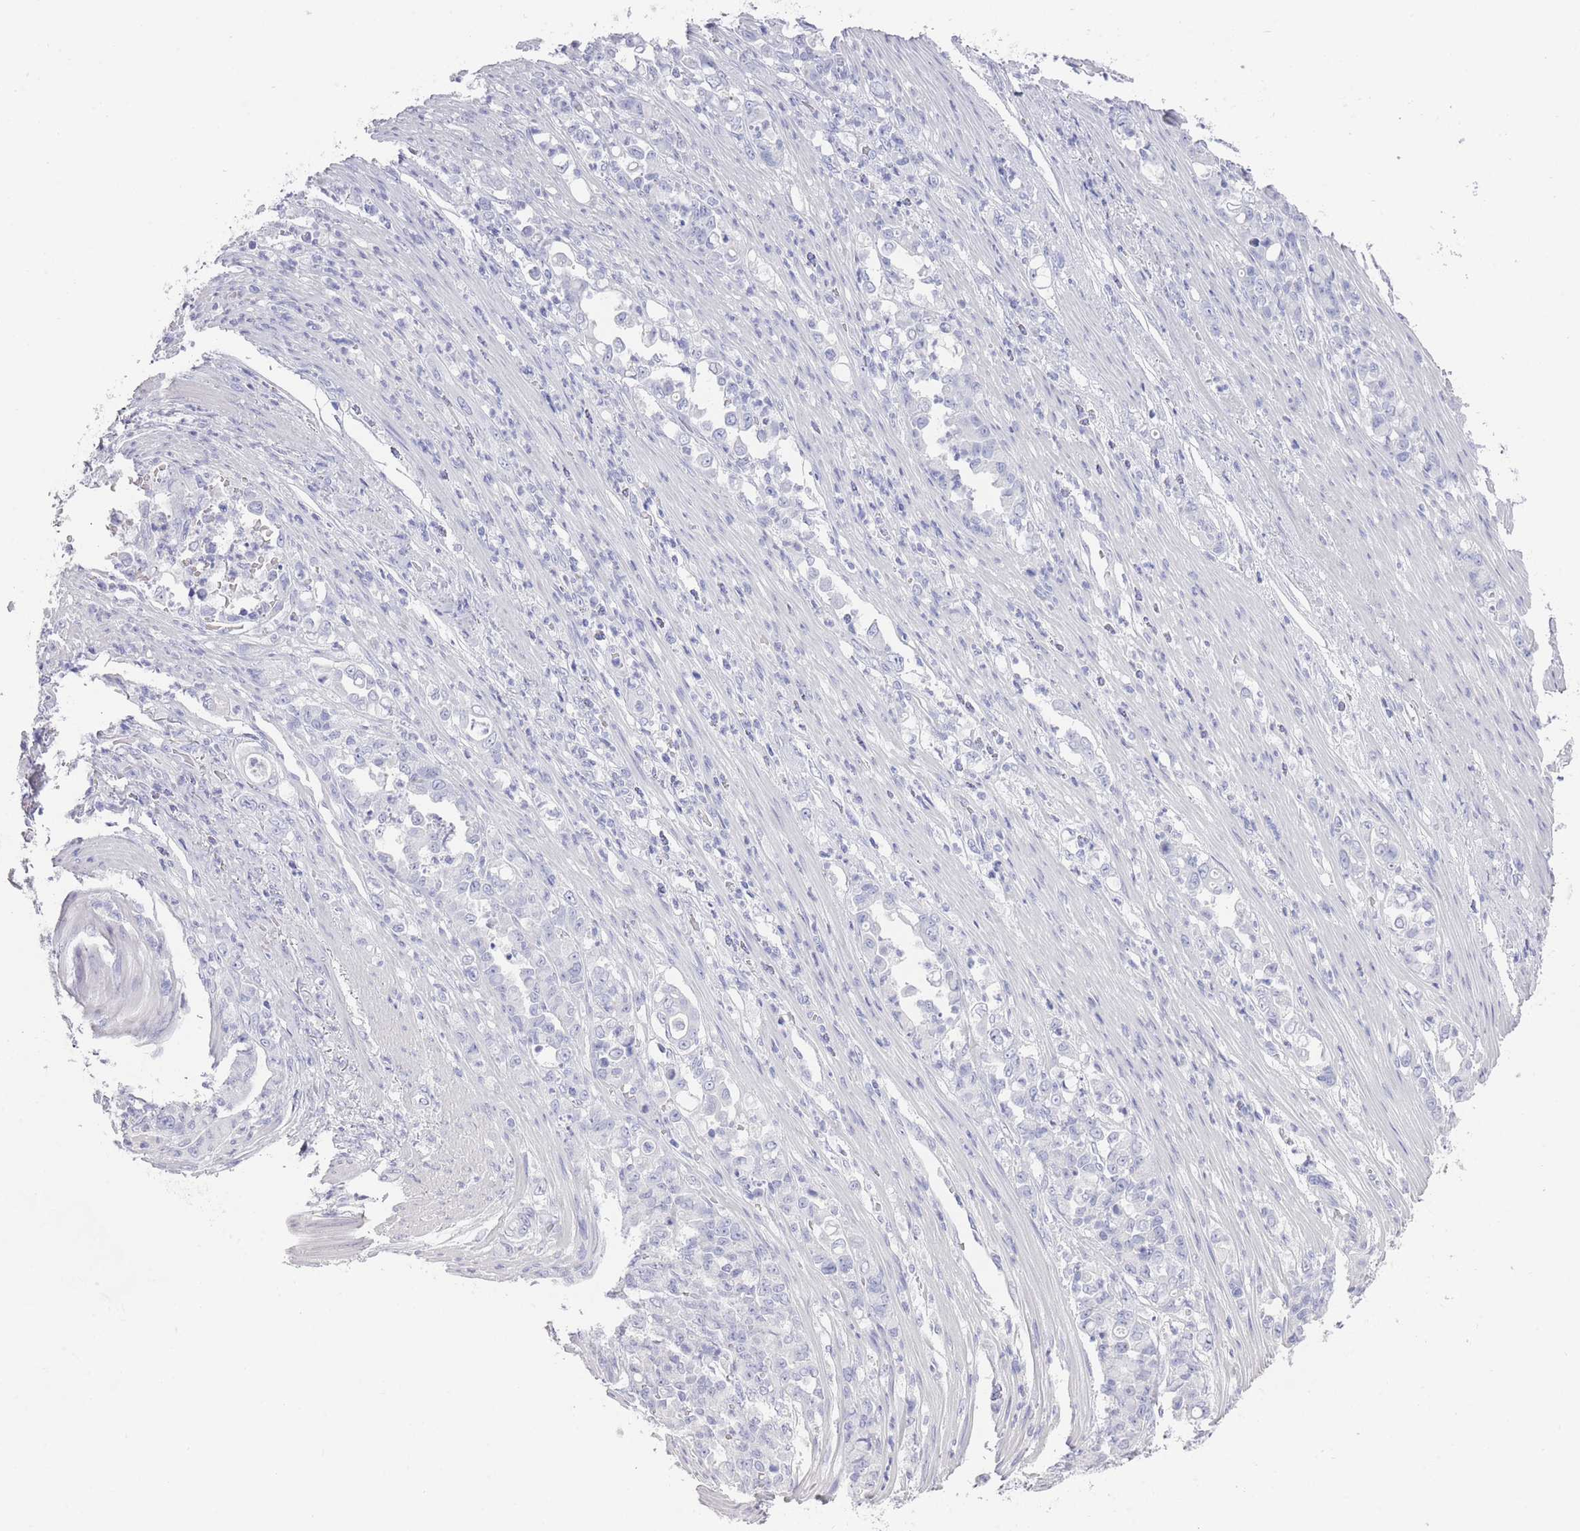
{"staining": {"intensity": "negative", "quantity": "none", "location": "none"}, "tissue": "stomach cancer", "cell_type": "Tumor cells", "image_type": "cancer", "snomed": [{"axis": "morphology", "description": "Normal tissue, NOS"}, {"axis": "morphology", "description": "Adenocarcinoma, NOS"}, {"axis": "topography", "description": "Stomach"}], "caption": "DAB (3,3'-diaminobenzidine) immunohistochemical staining of stomach cancer displays no significant staining in tumor cells.", "gene": "RAB2B", "patient": {"sex": "female", "age": 79}}